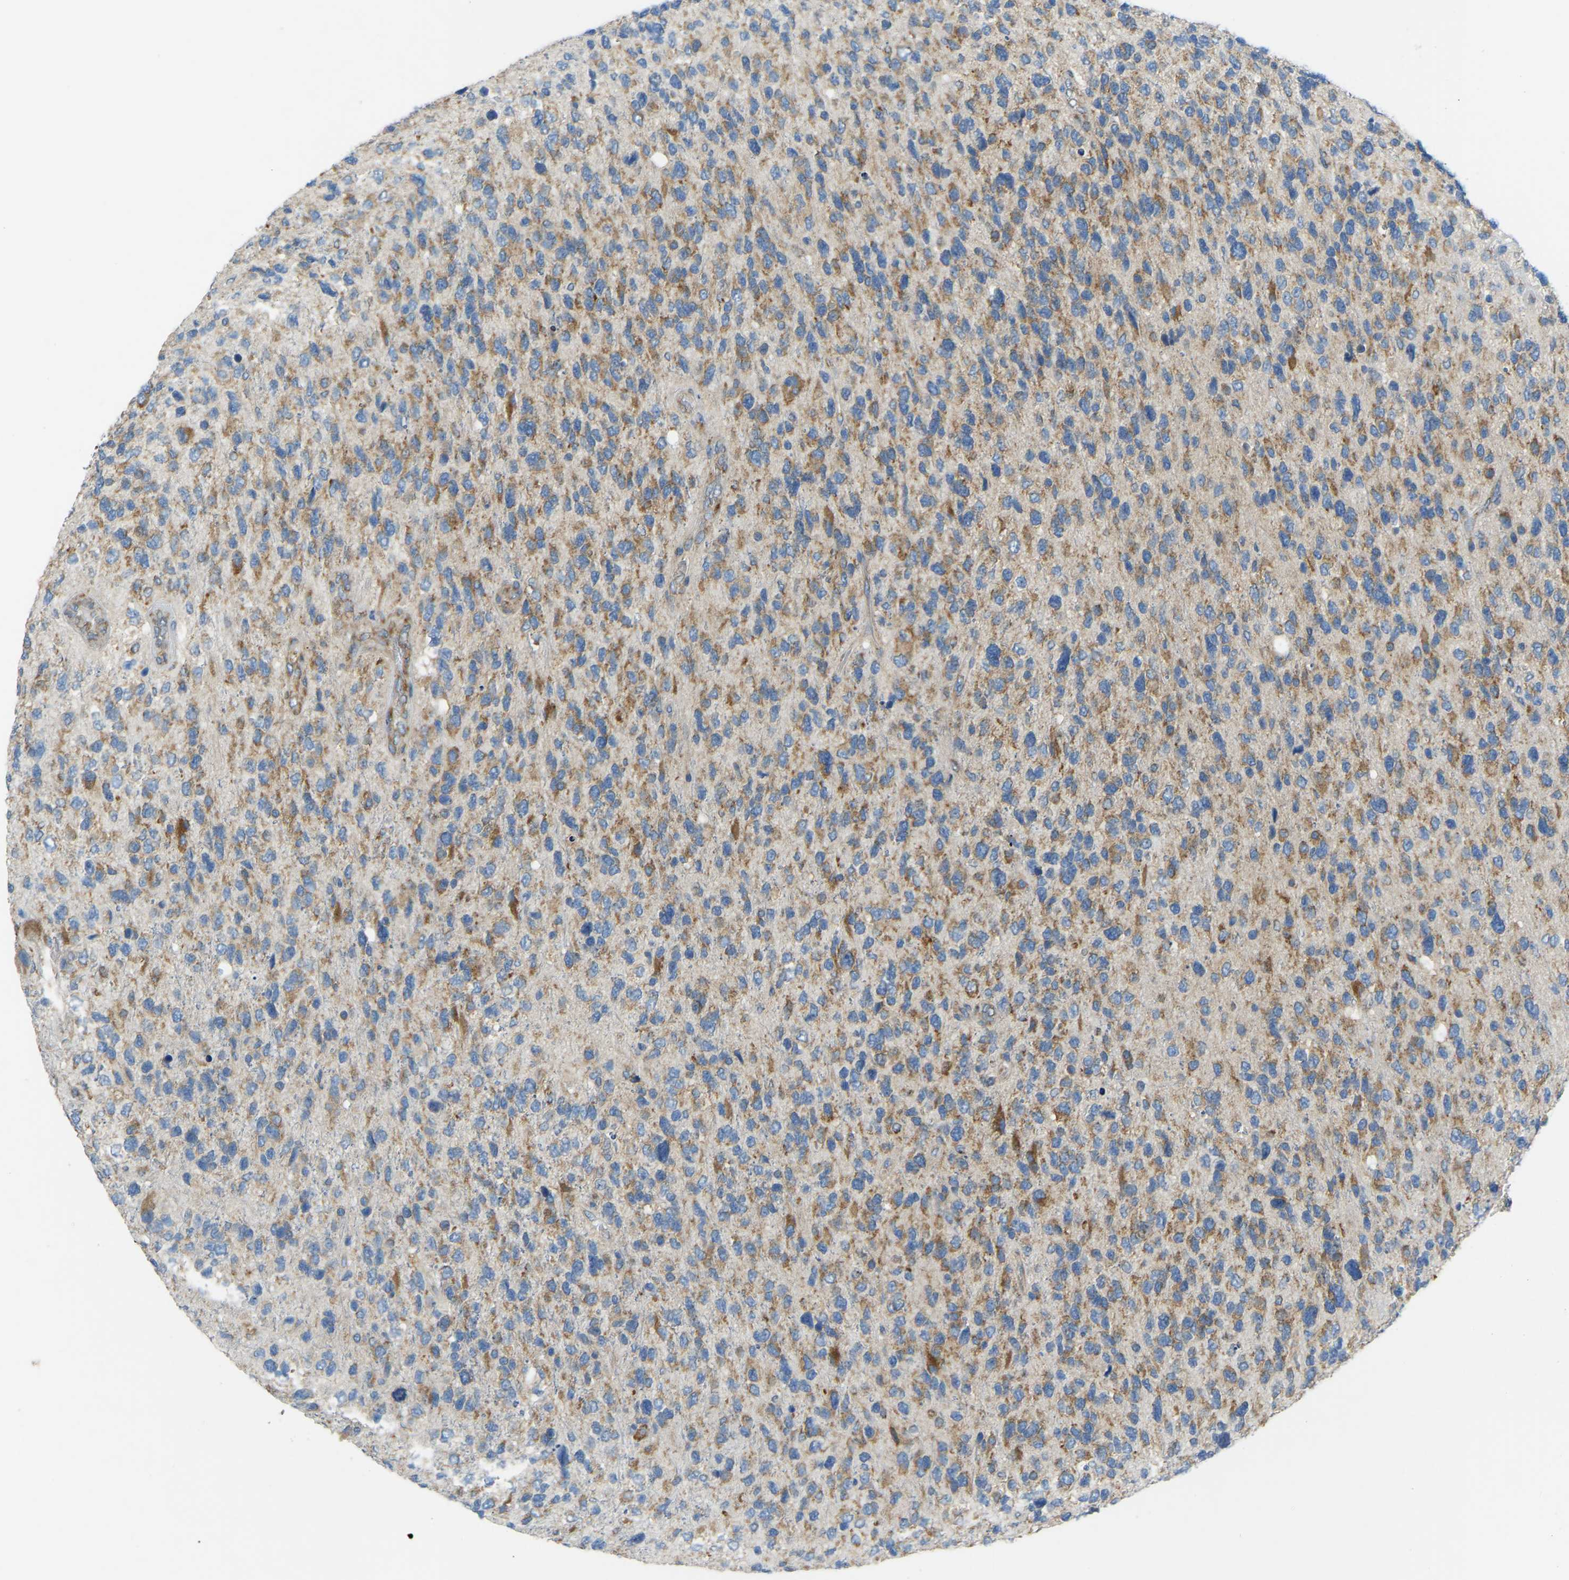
{"staining": {"intensity": "moderate", "quantity": ">75%", "location": "cytoplasmic/membranous"}, "tissue": "glioma", "cell_type": "Tumor cells", "image_type": "cancer", "snomed": [{"axis": "morphology", "description": "Glioma, malignant, High grade"}, {"axis": "topography", "description": "Brain"}], "caption": "Brown immunohistochemical staining in human glioma reveals moderate cytoplasmic/membranous positivity in approximately >75% of tumor cells. Using DAB (3,3'-diaminobenzidine) (brown) and hematoxylin (blue) stains, captured at high magnification using brightfield microscopy.", "gene": "SND1", "patient": {"sex": "female", "age": 58}}